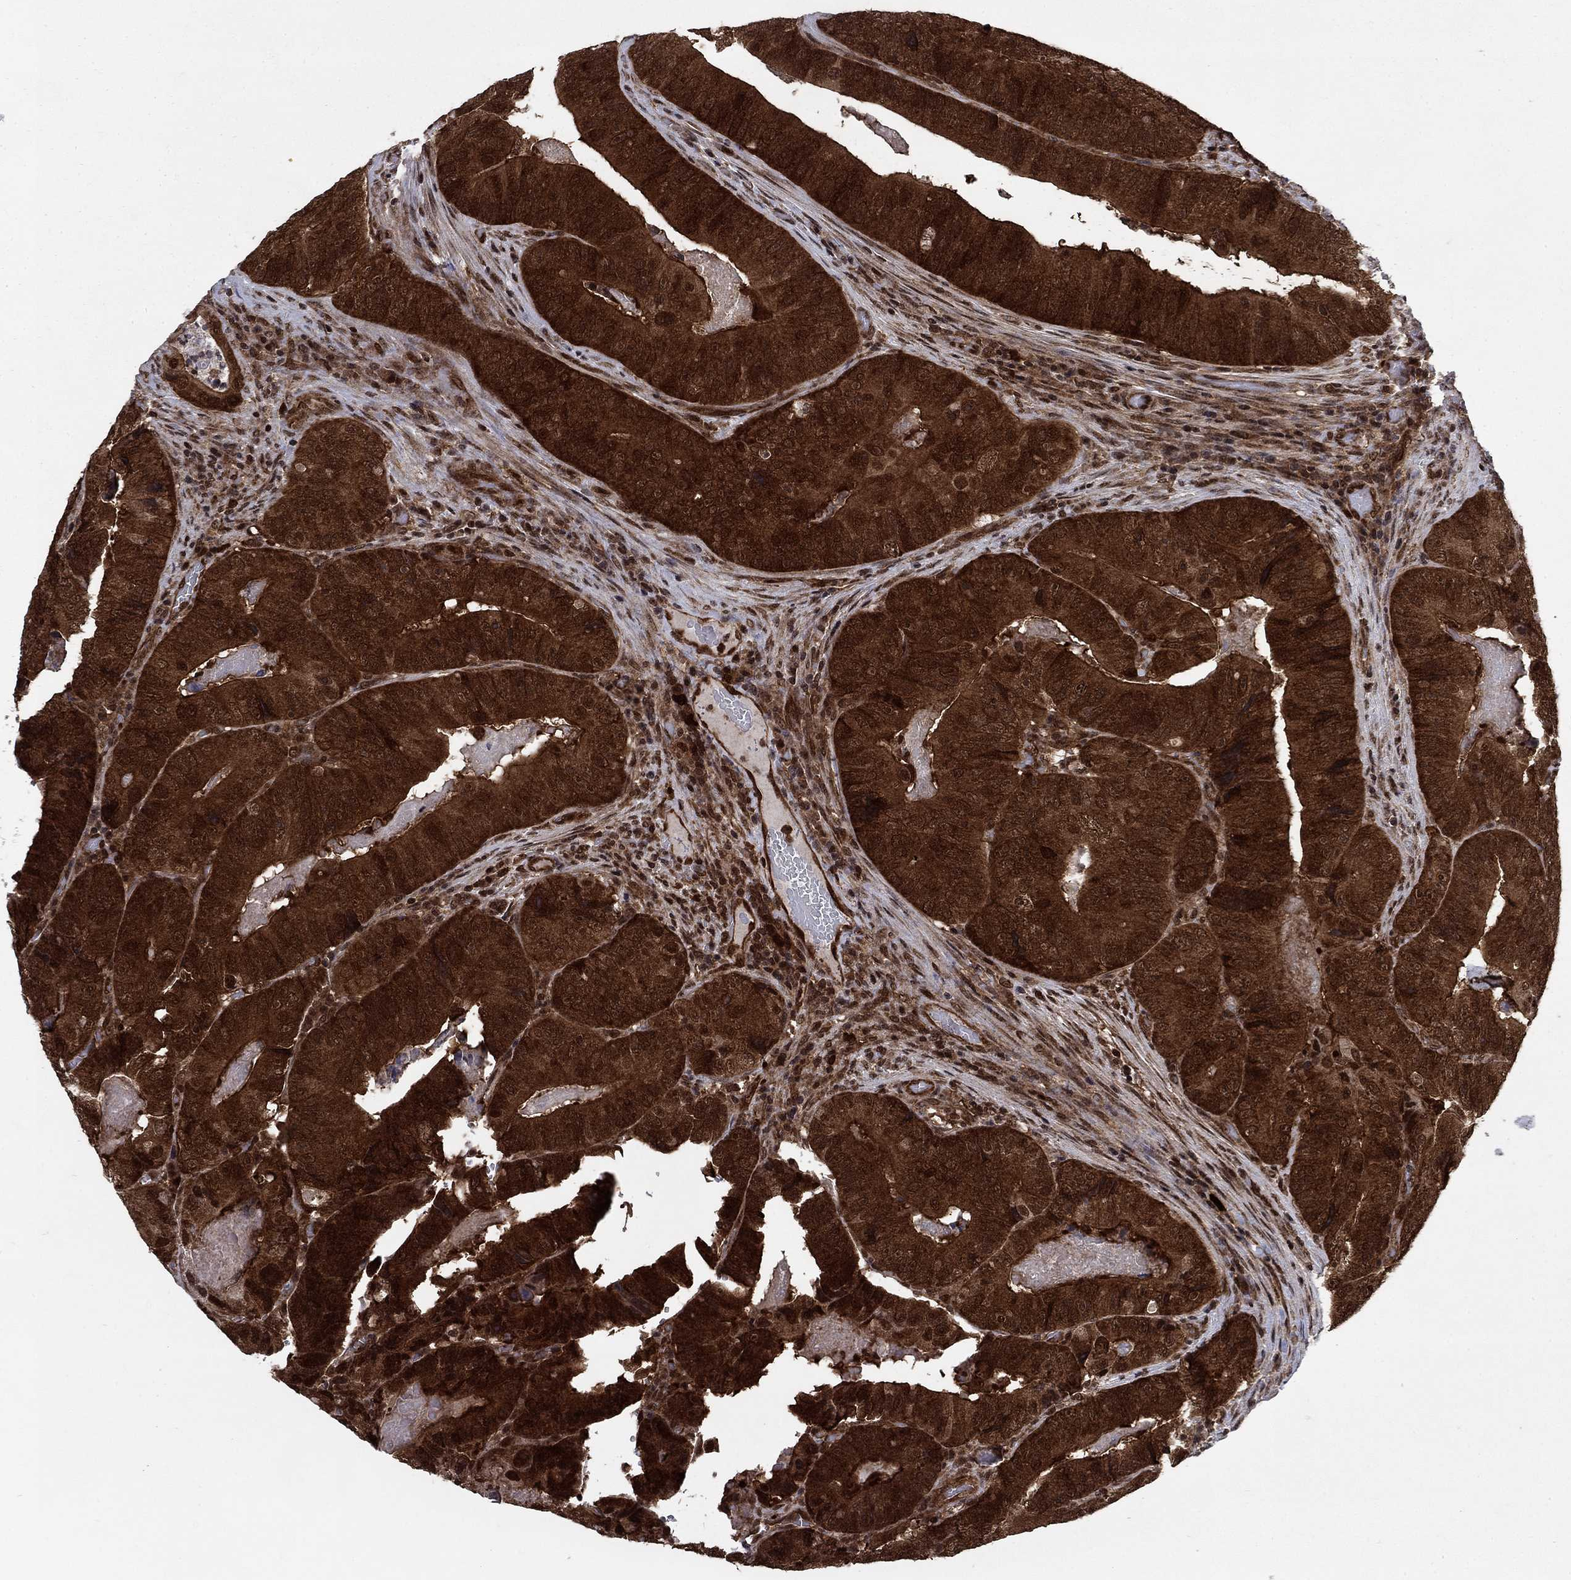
{"staining": {"intensity": "strong", "quantity": ">75%", "location": "cytoplasmic/membranous,nuclear"}, "tissue": "colorectal cancer", "cell_type": "Tumor cells", "image_type": "cancer", "snomed": [{"axis": "morphology", "description": "Adenocarcinoma, NOS"}, {"axis": "topography", "description": "Colon"}], "caption": "This is a photomicrograph of immunohistochemistry (IHC) staining of adenocarcinoma (colorectal), which shows strong positivity in the cytoplasmic/membranous and nuclear of tumor cells.", "gene": "DNAJA1", "patient": {"sex": "female", "age": 86}}